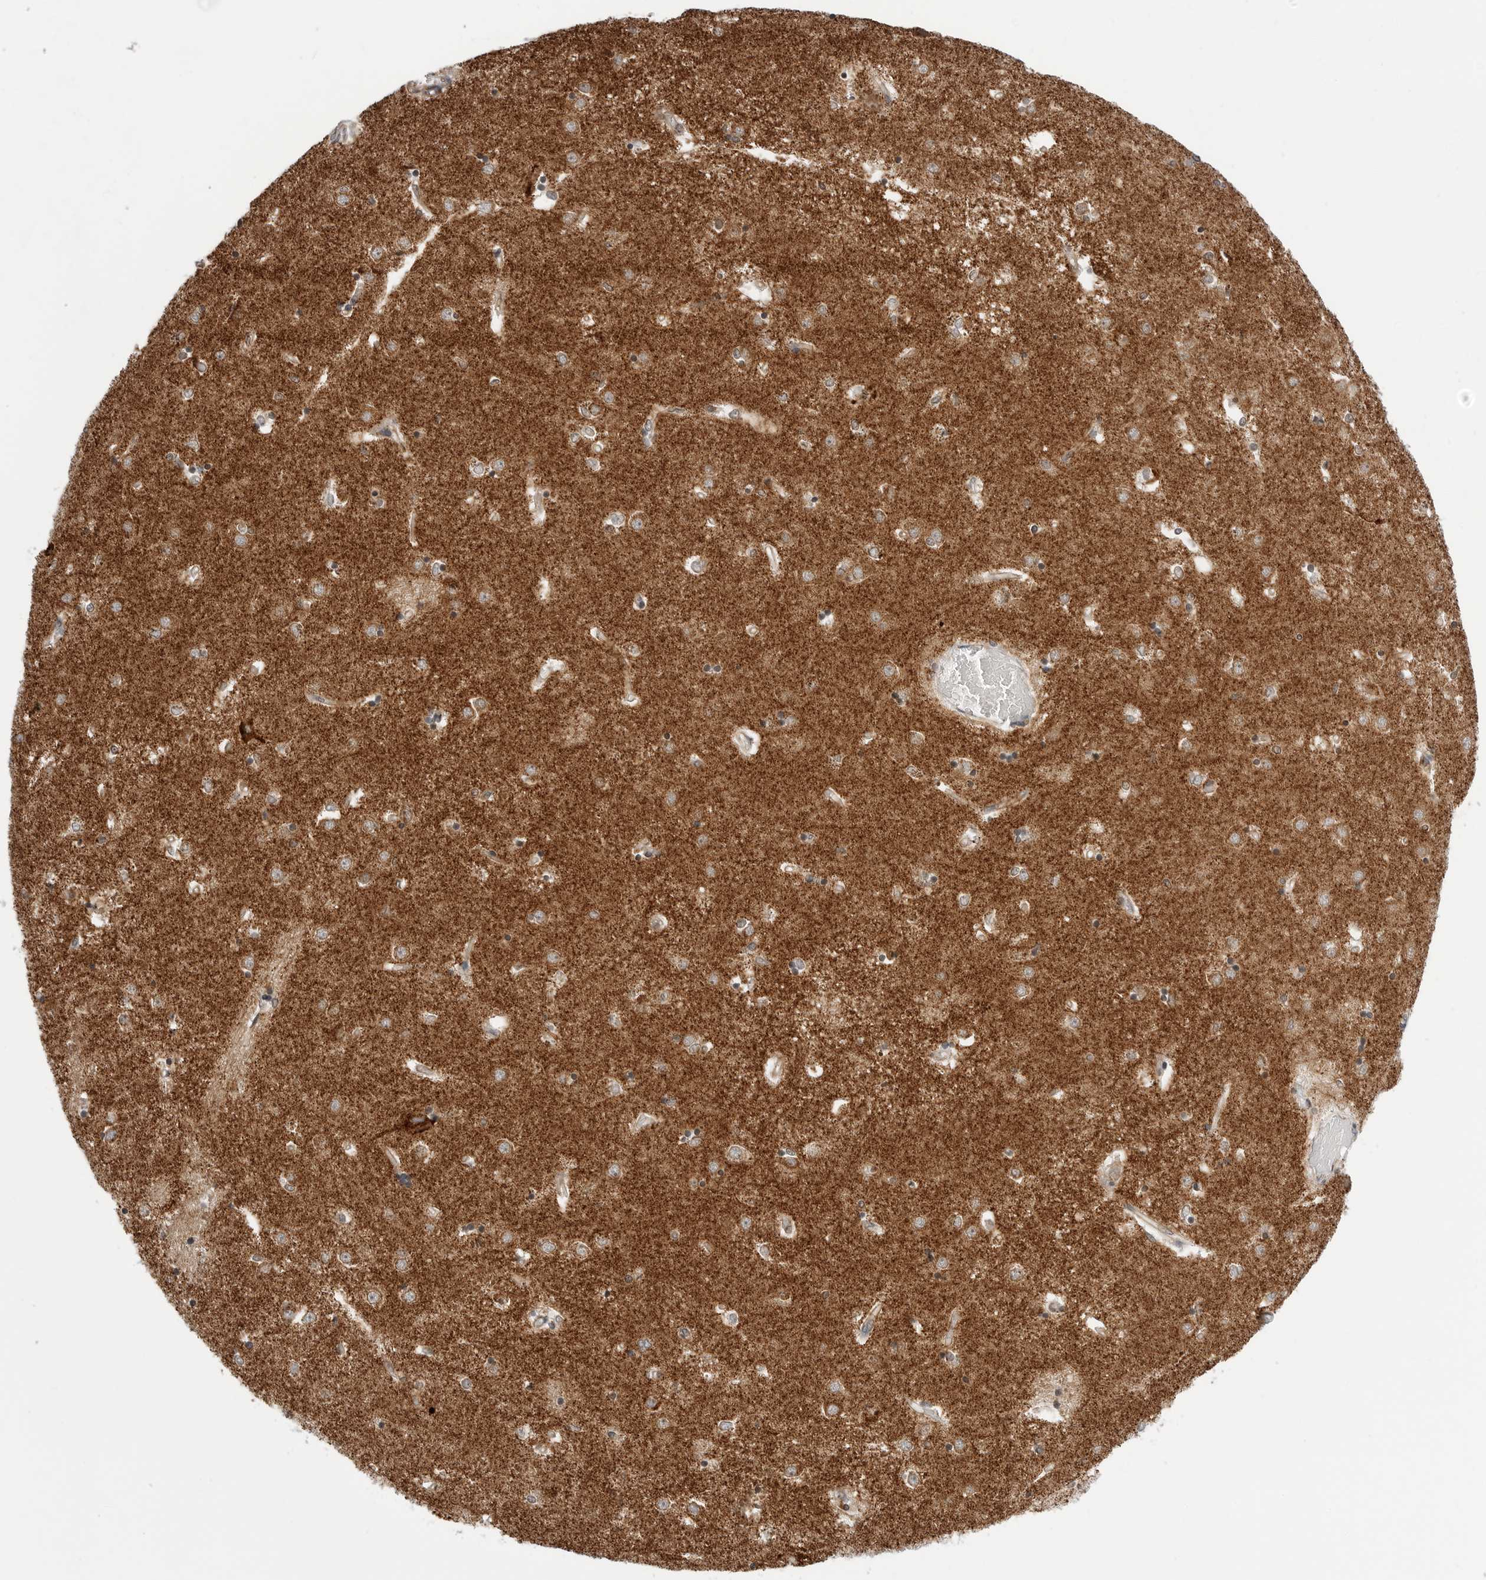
{"staining": {"intensity": "weak", "quantity": "<25%", "location": "cytoplasmic/membranous"}, "tissue": "caudate", "cell_type": "Glial cells", "image_type": "normal", "snomed": [{"axis": "morphology", "description": "Normal tissue, NOS"}, {"axis": "topography", "description": "Lateral ventricle wall"}], "caption": "An IHC histopathology image of normal caudate is shown. There is no staining in glial cells of caudate. (Immunohistochemistry, brightfield microscopy, high magnification).", "gene": "ATP5IF1", "patient": {"sex": "male", "age": 45}}